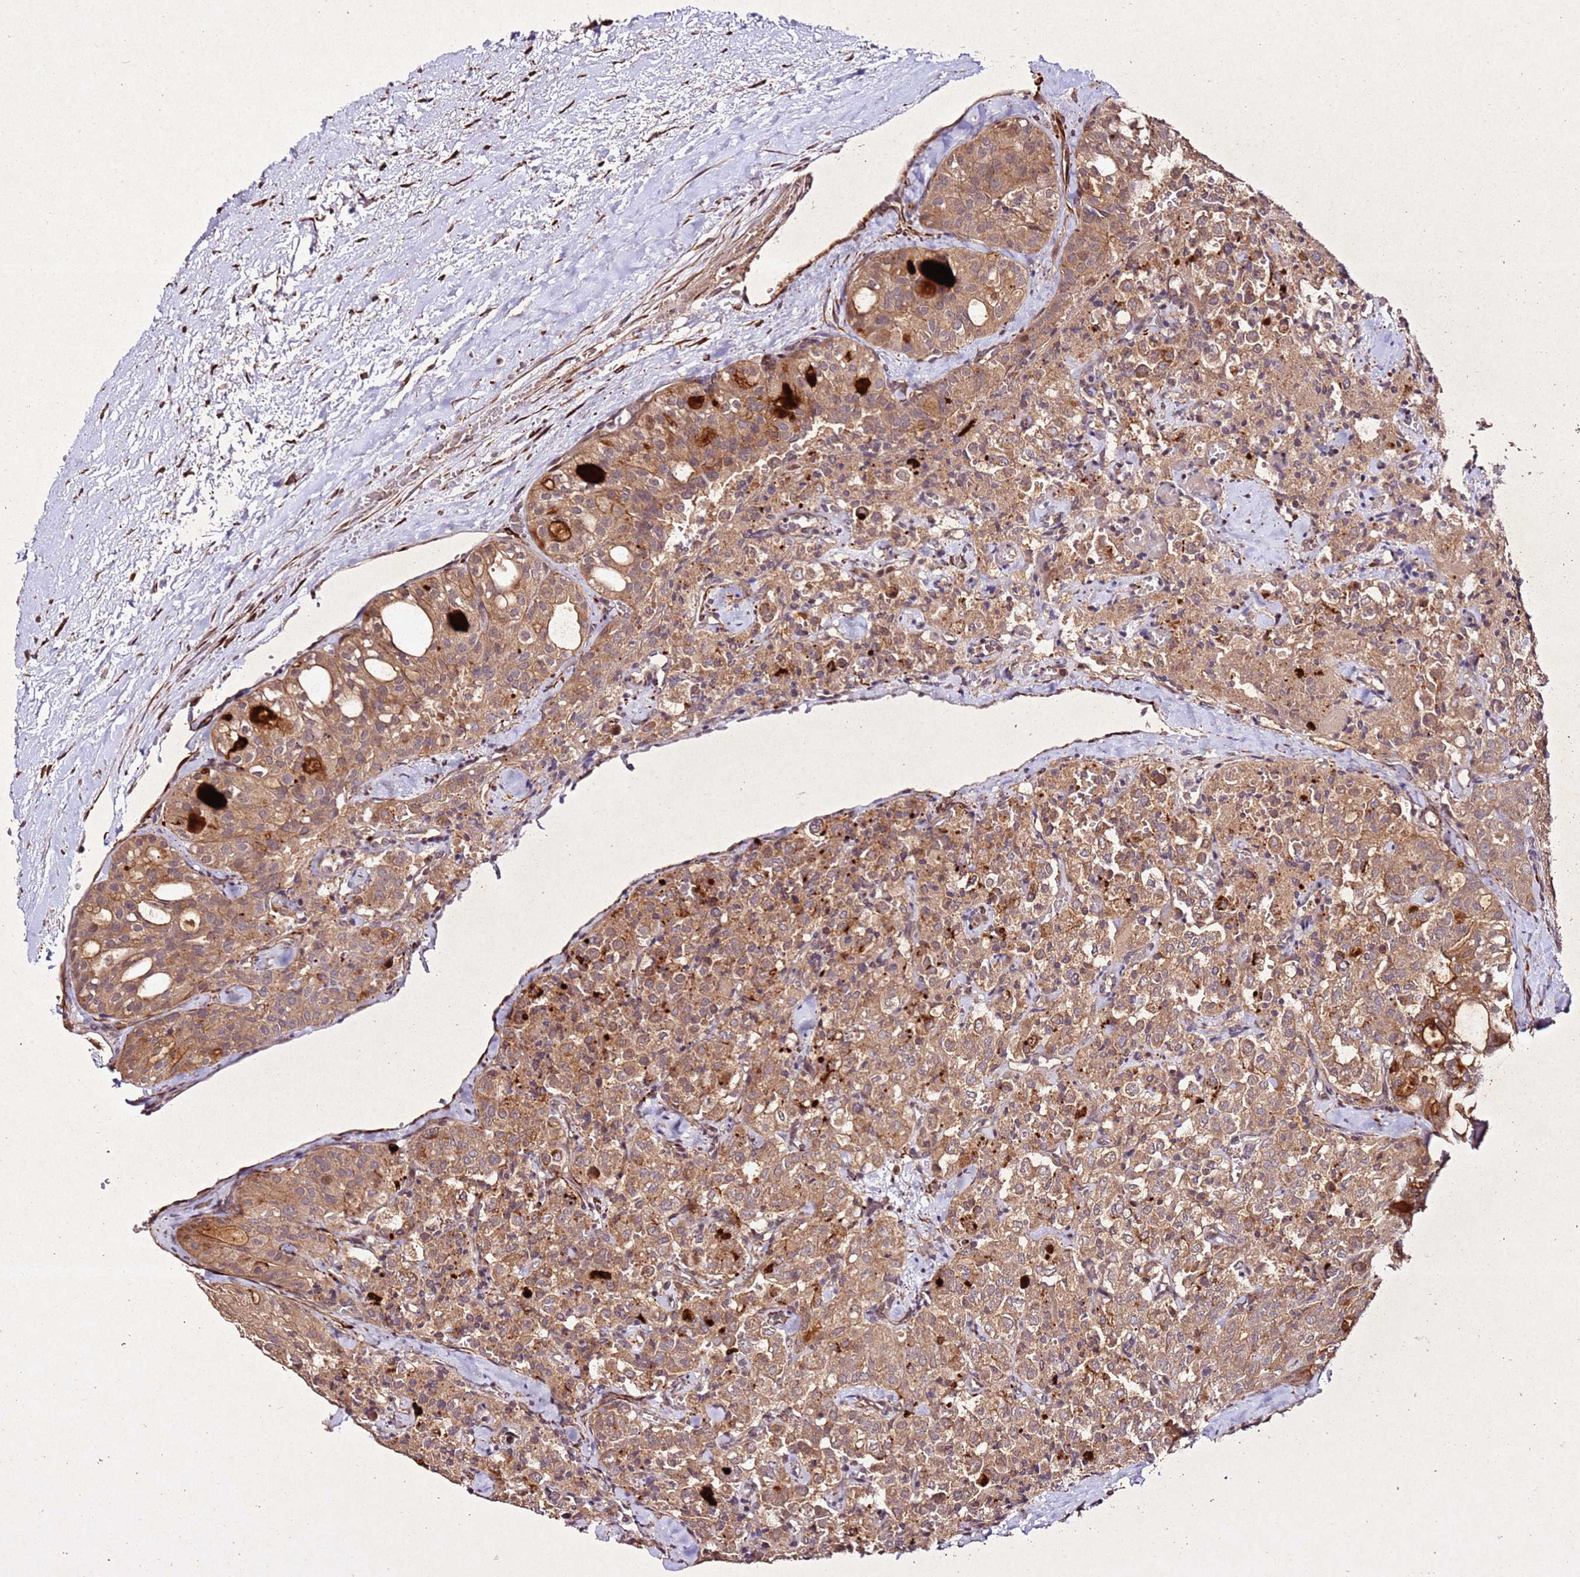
{"staining": {"intensity": "moderate", "quantity": ">75%", "location": "cytoplasmic/membranous"}, "tissue": "thyroid cancer", "cell_type": "Tumor cells", "image_type": "cancer", "snomed": [{"axis": "morphology", "description": "Follicular adenoma carcinoma, NOS"}, {"axis": "topography", "description": "Thyroid gland"}], "caption": "Tumor cells display moderate cytoplasmic/membranous staining in about >75% of cells in thyroid cancer.", "gene": "PTMA", "patient": {"sex": "male", "age": 75}}